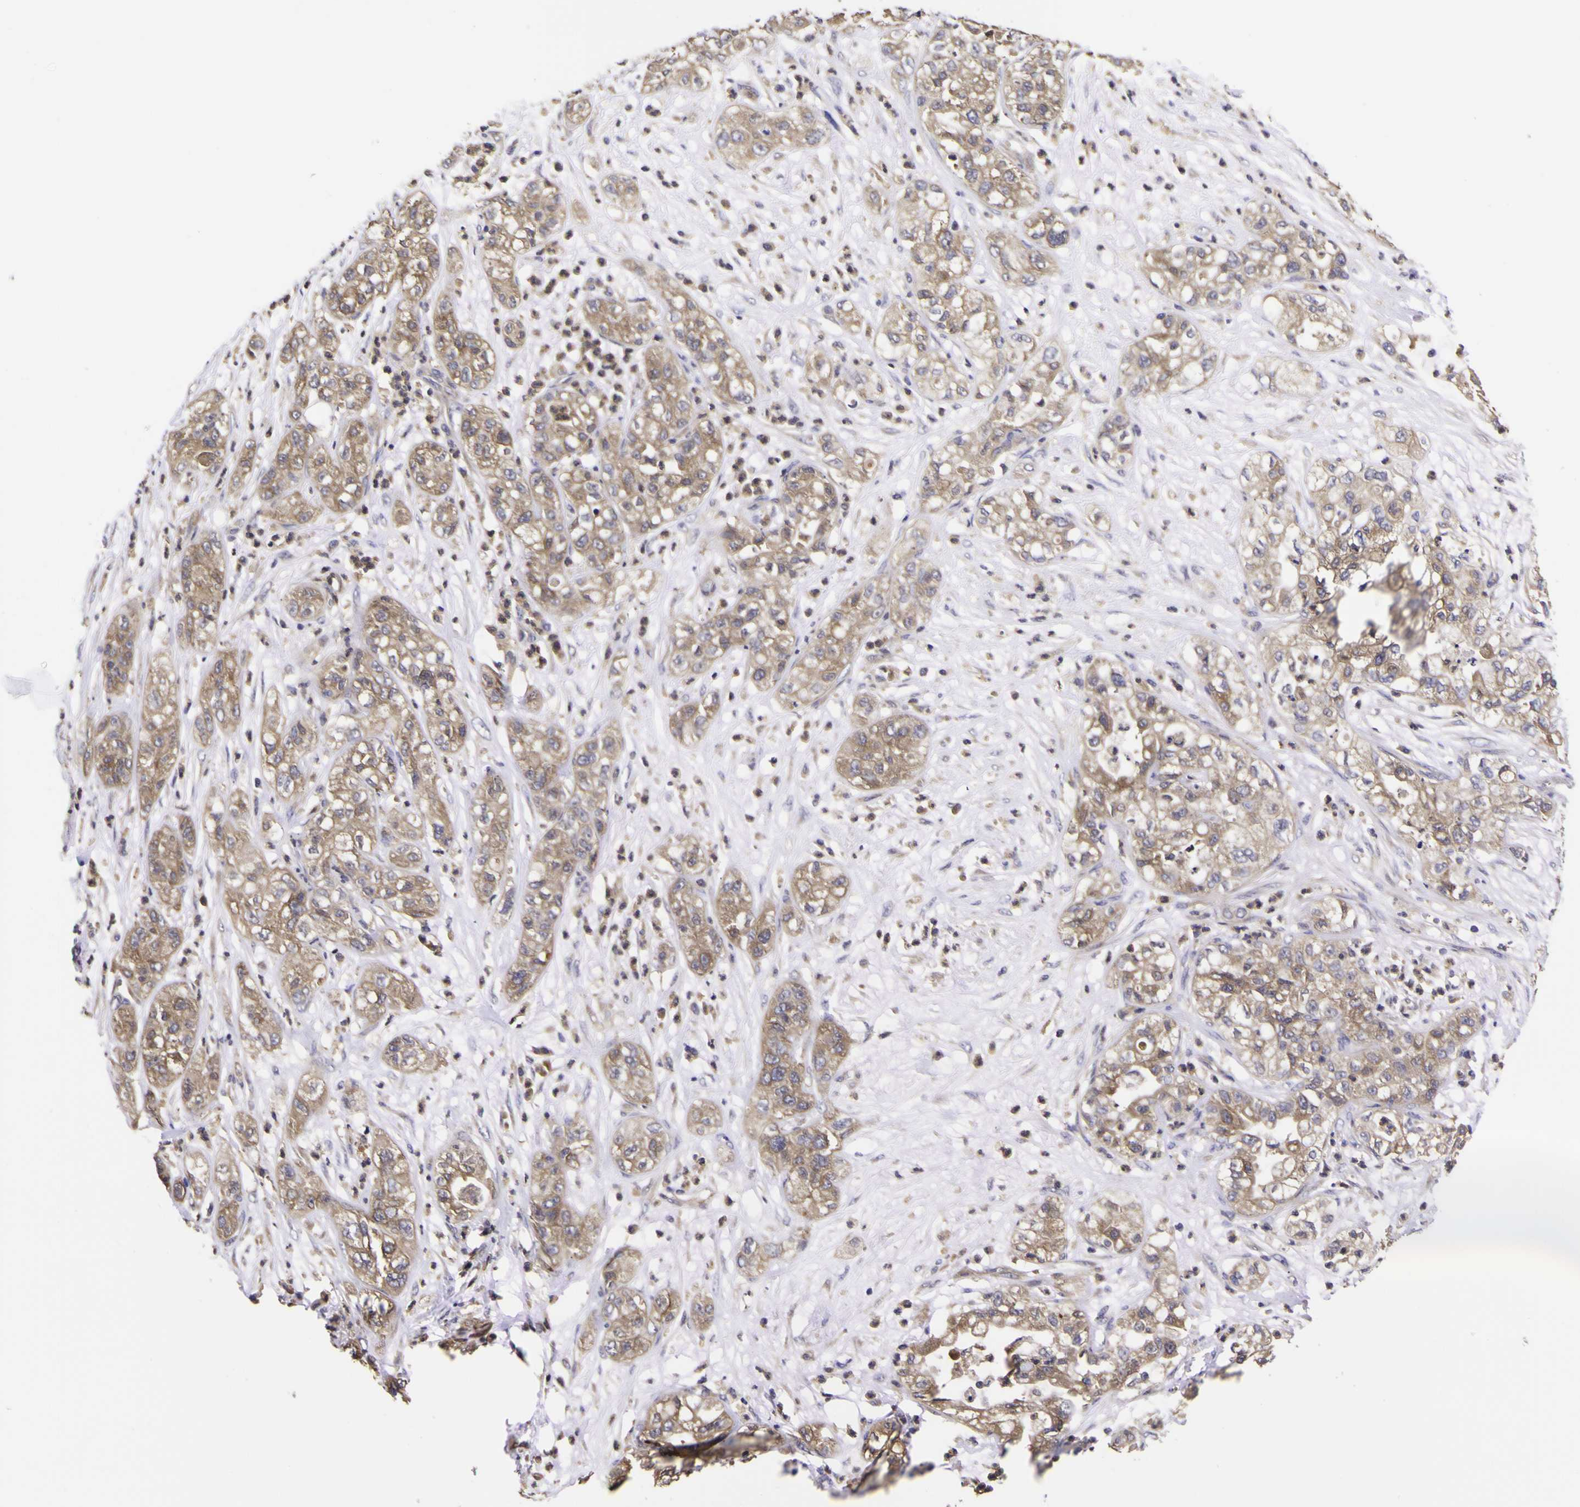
{"staining": {"intensity": "weak", "quantity": ">75%", "location": "cytoplasmic/membranous"}, "tissue": "pancreatic cancer", "cell_type": "Tumor cells", "image_type": "cancer", "snomed": [{"axis": "morphology", "description": "Adenocarcinoma, NOS"}, {"axis": "topography", "description": "Pancreas"}], "caption": "Immunohistochemical staining of human pancreatic cancer reveals weak cytoplasmic/membranous protein expression in approximately >75% of tumor cells. (DAB (3,3'-diaminobenzidine) IHC with brightfield microscopy, high magnification).", "gene": "MAPK14", "patient": {"sex": "female", "age": 78}}